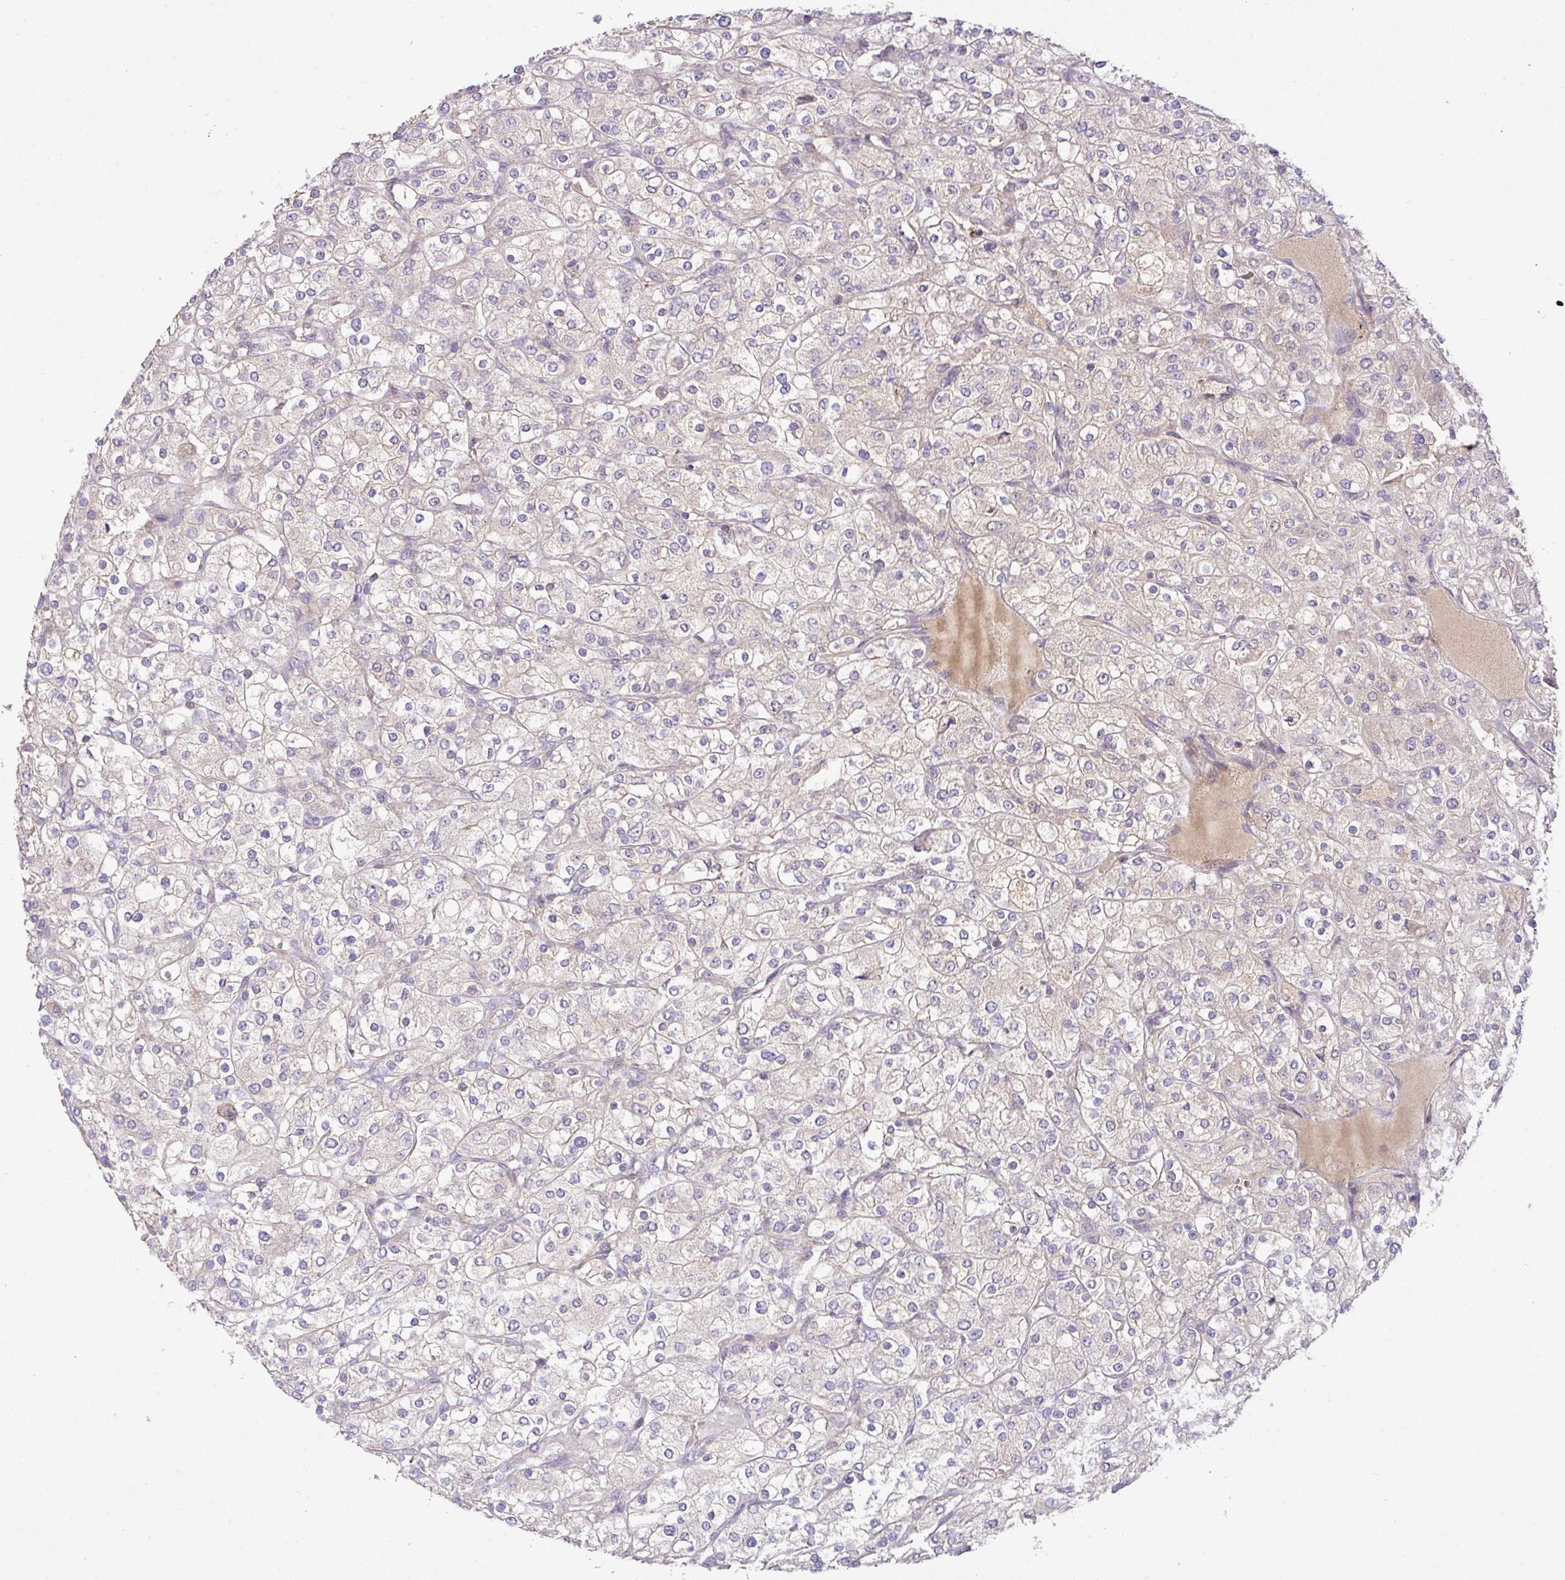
{"staining": {"intensity": "negative", "quantity": "none", "location": "none"}, "tissue": "renal cancer", "cell_type": "Tumor cells", "image_type": "cancer", "snomed": [{"axis": "morphology", "description": "Adenocarcinoma, NOS"}, {"axis": "topography", "description": "Kidney"}], "caption": "An immunohistochemistry image of renal adenocarcinoma is shown. There is no staining in tumor cells of renal adenocarcinoma.", "gene": "HOXC13", "patient": {"sex": "male", "age": 80}}